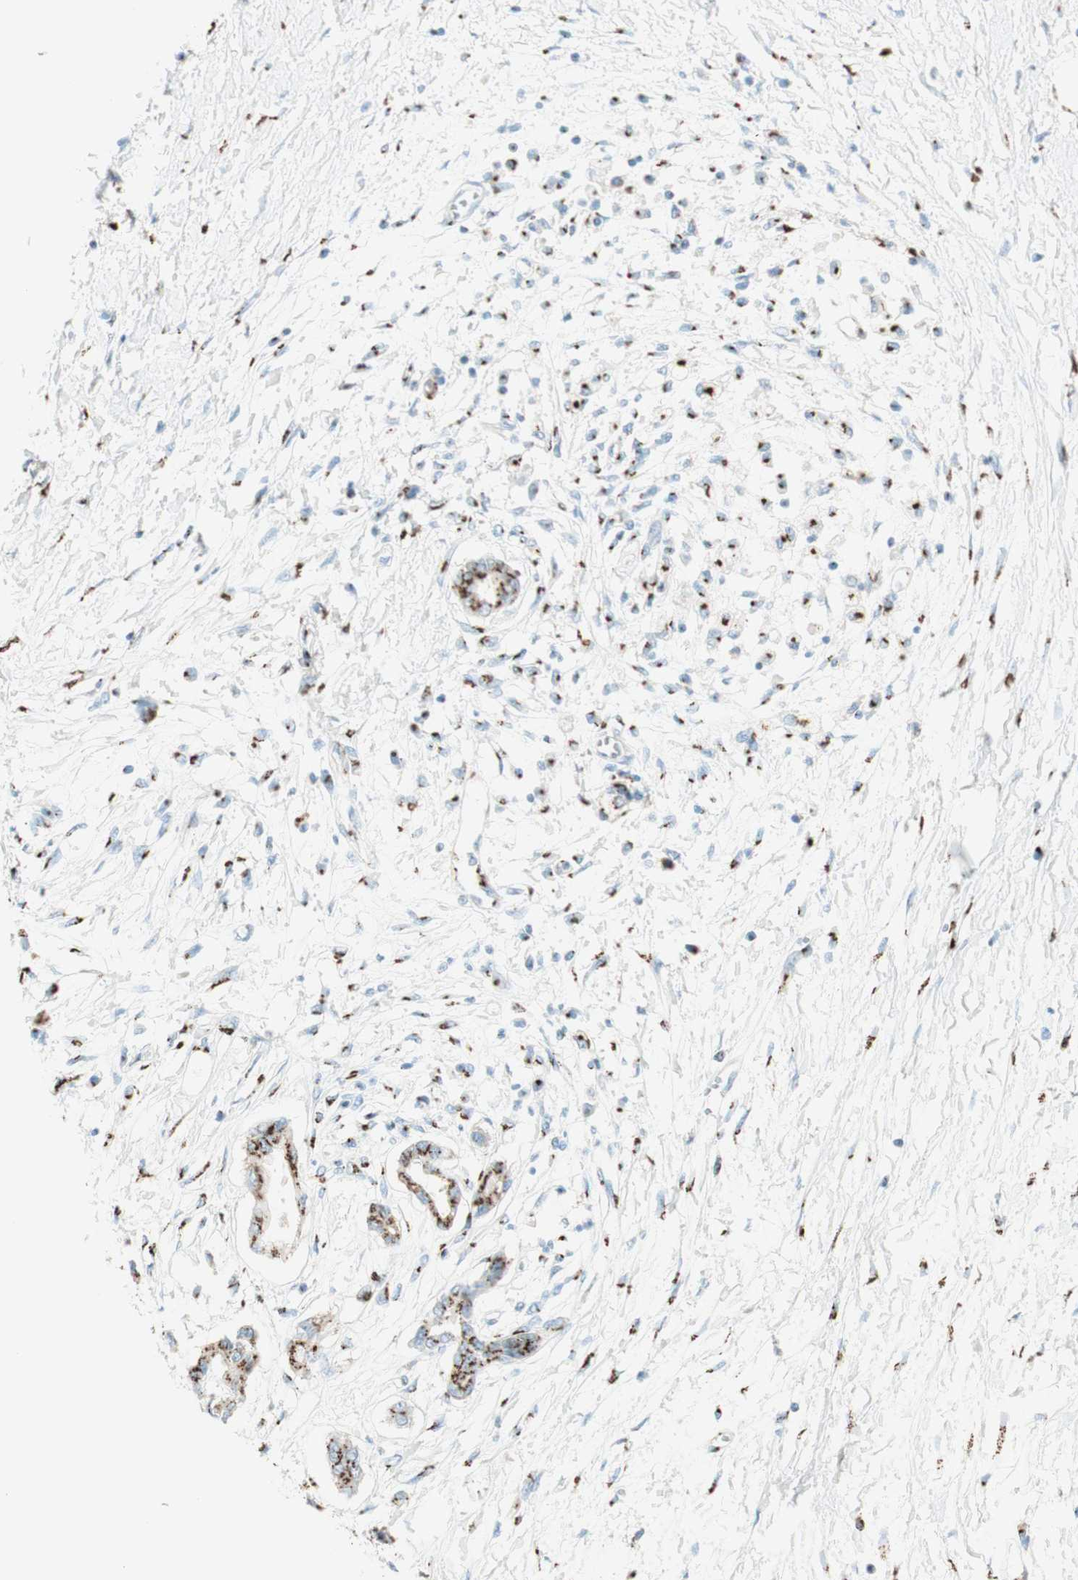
{"staining": {"intensity": "strong", "quantity": ">75%", "location": "cytoplasmic/membranous"}, "tissue": "pancreatic cancer", "cell_type": "Tumor cells", "image_type": "cancer", "snomed": [{"axis": "morphology", "description": "Adenocarcinoma, NOS"}, {"axis": "topography", "description": "Pancreas"}], "caption": "DAB (3,3'-diaminobenzidine) immunohistochemical staining of adenocarcinoma (pancreatic) shows strong cytoplasmic/membranous protein expression in approximately >75% of tumor cells.", "gene": "GOLGB1", "patient": {"sex": "male", "age": 56}}